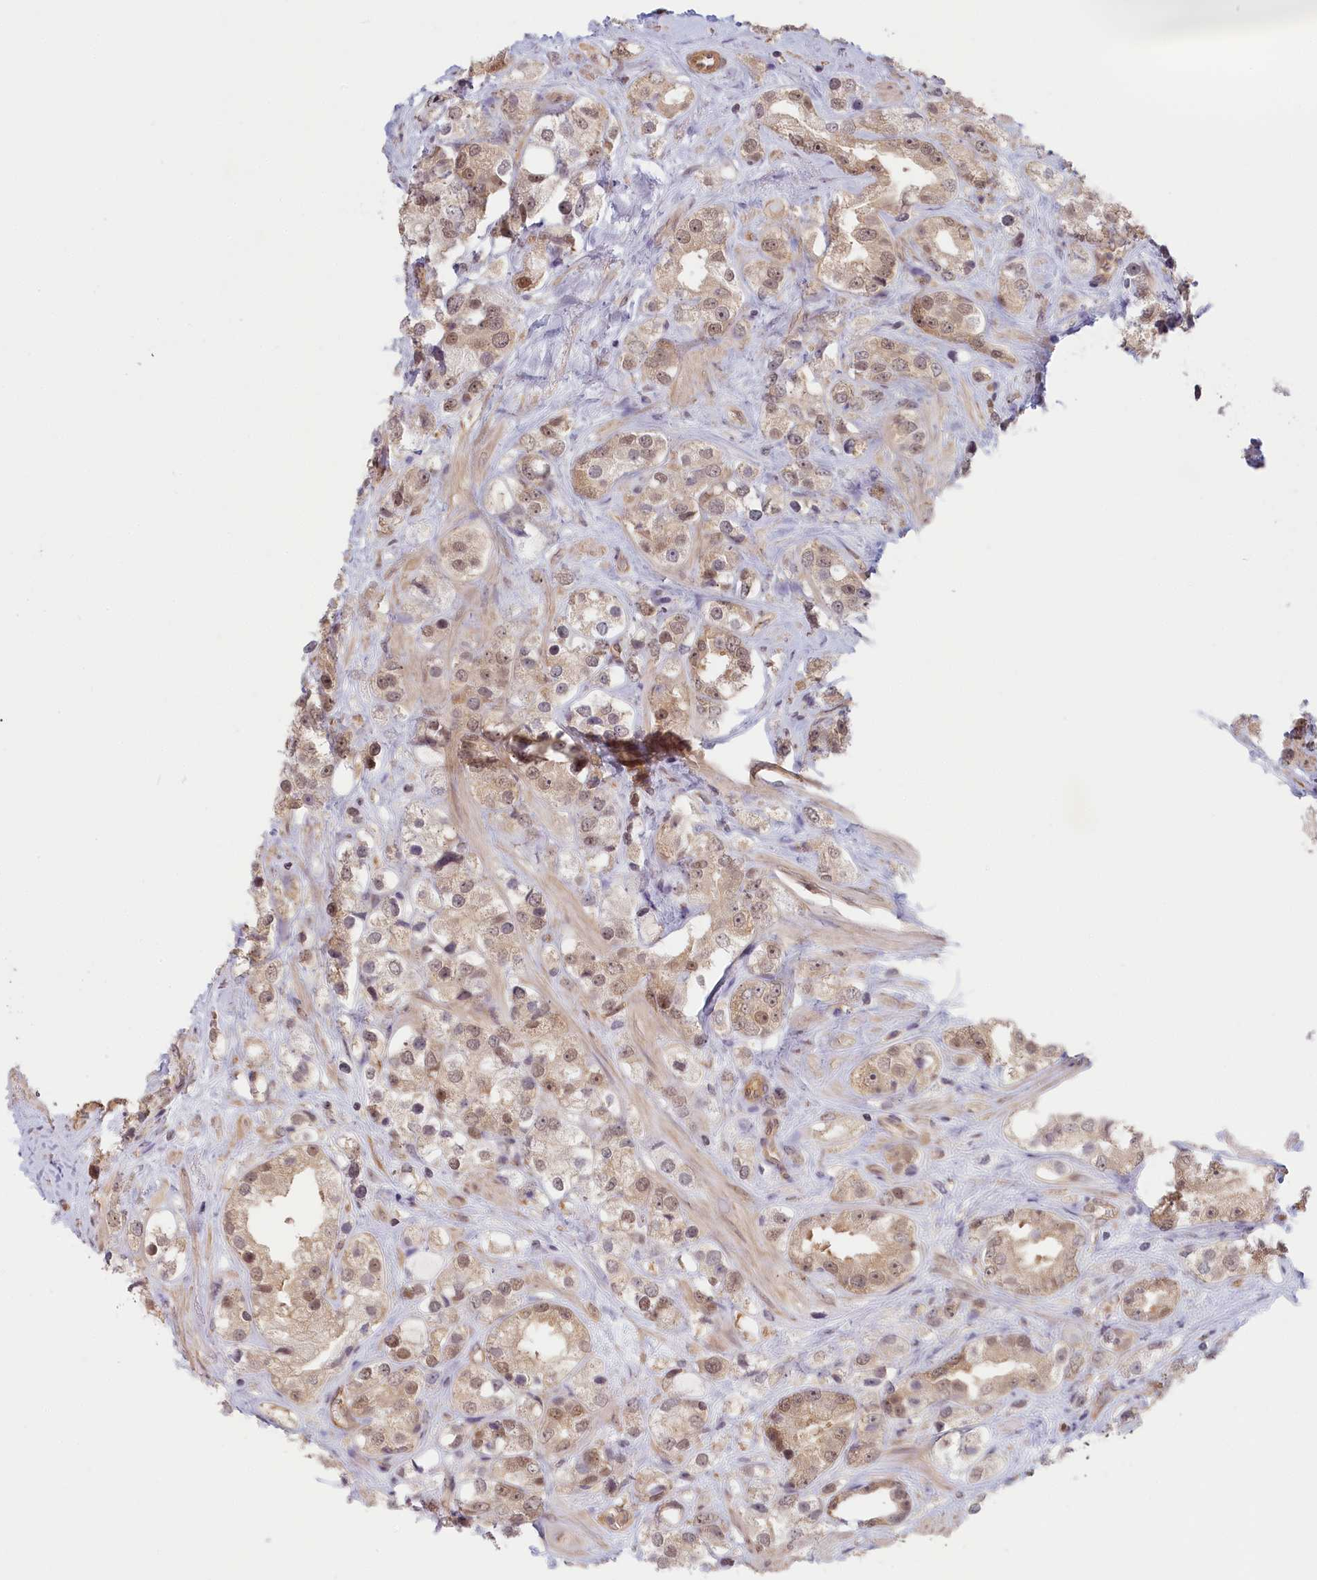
{"staining": {"intensity": "weak", "quantity": ">75%", "location": "nuclear"}, "tissue": "prostate cancer", "cell_type": "Tumor cells", "image_type": "cancer", "snomed": [{"axis": "morphology", "description": "Adenocarcinoma, NOS"}, {"axis": "topography", "description": "Prostate"}], "caption": "High-power microscopy captured an IHC image of prostate adenocarcinoma, revealing weak nuclear staining in about >75% of tumor cells.", "gene": "C19orf44", "patient": {"sex": "male", "age": 79}}